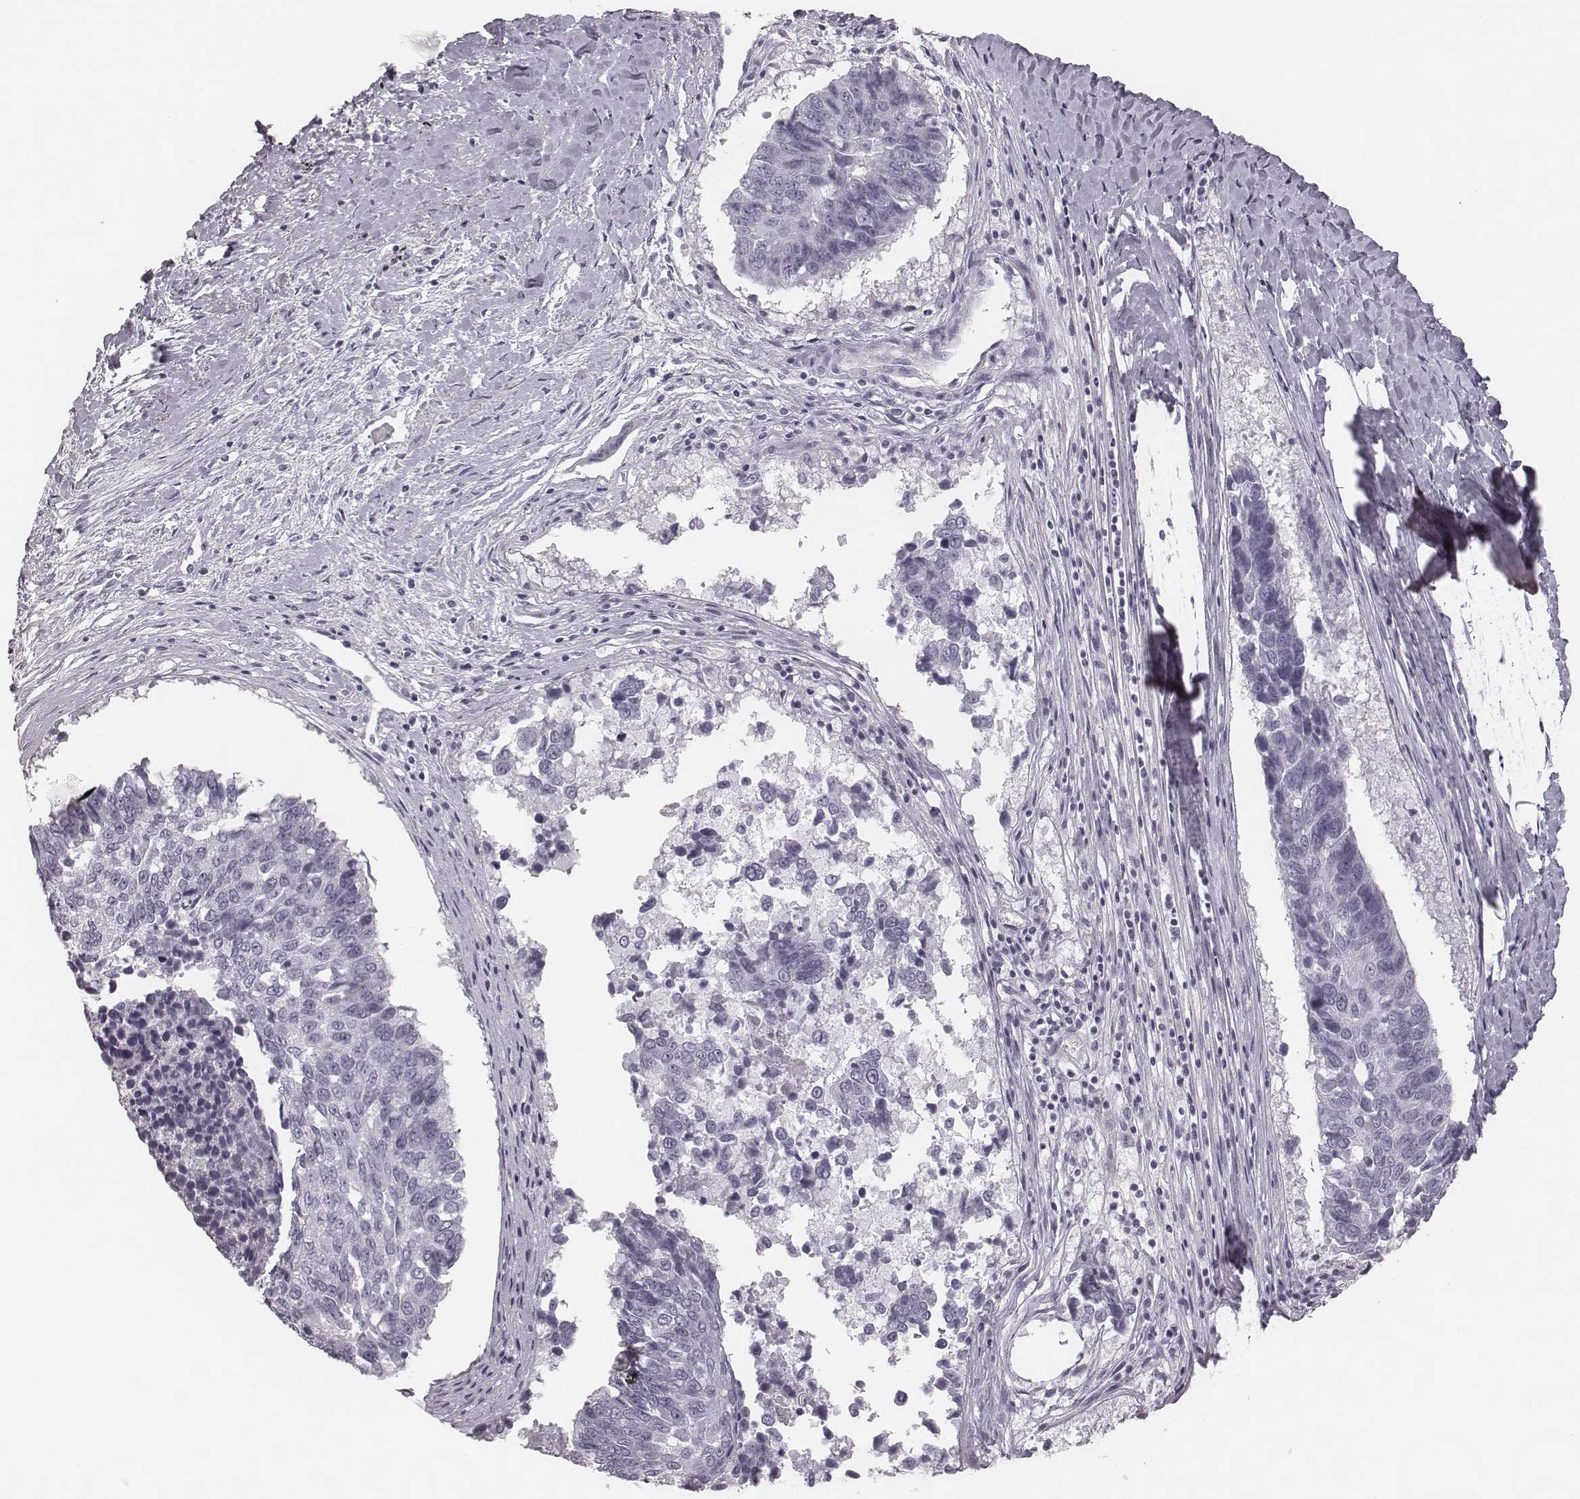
{"staining": {"intensity": "negative", "quantity": "none", "location": "none"}, "tissue": "lung cancer", "cell_type": "Tumor cells", "image_type": "cancer", "snomed": [{"axis": "morphology", "description": "Squamous cell carcinoma, NOS"}, {"axis": "topography", "description": "Lung"}], "caption": "Tumor cells are negative for brown protein staining in lung cancer (squamous cell carcinoma).", "gene": "SPA17", "patient": {"sex": "male", "age": 73}}